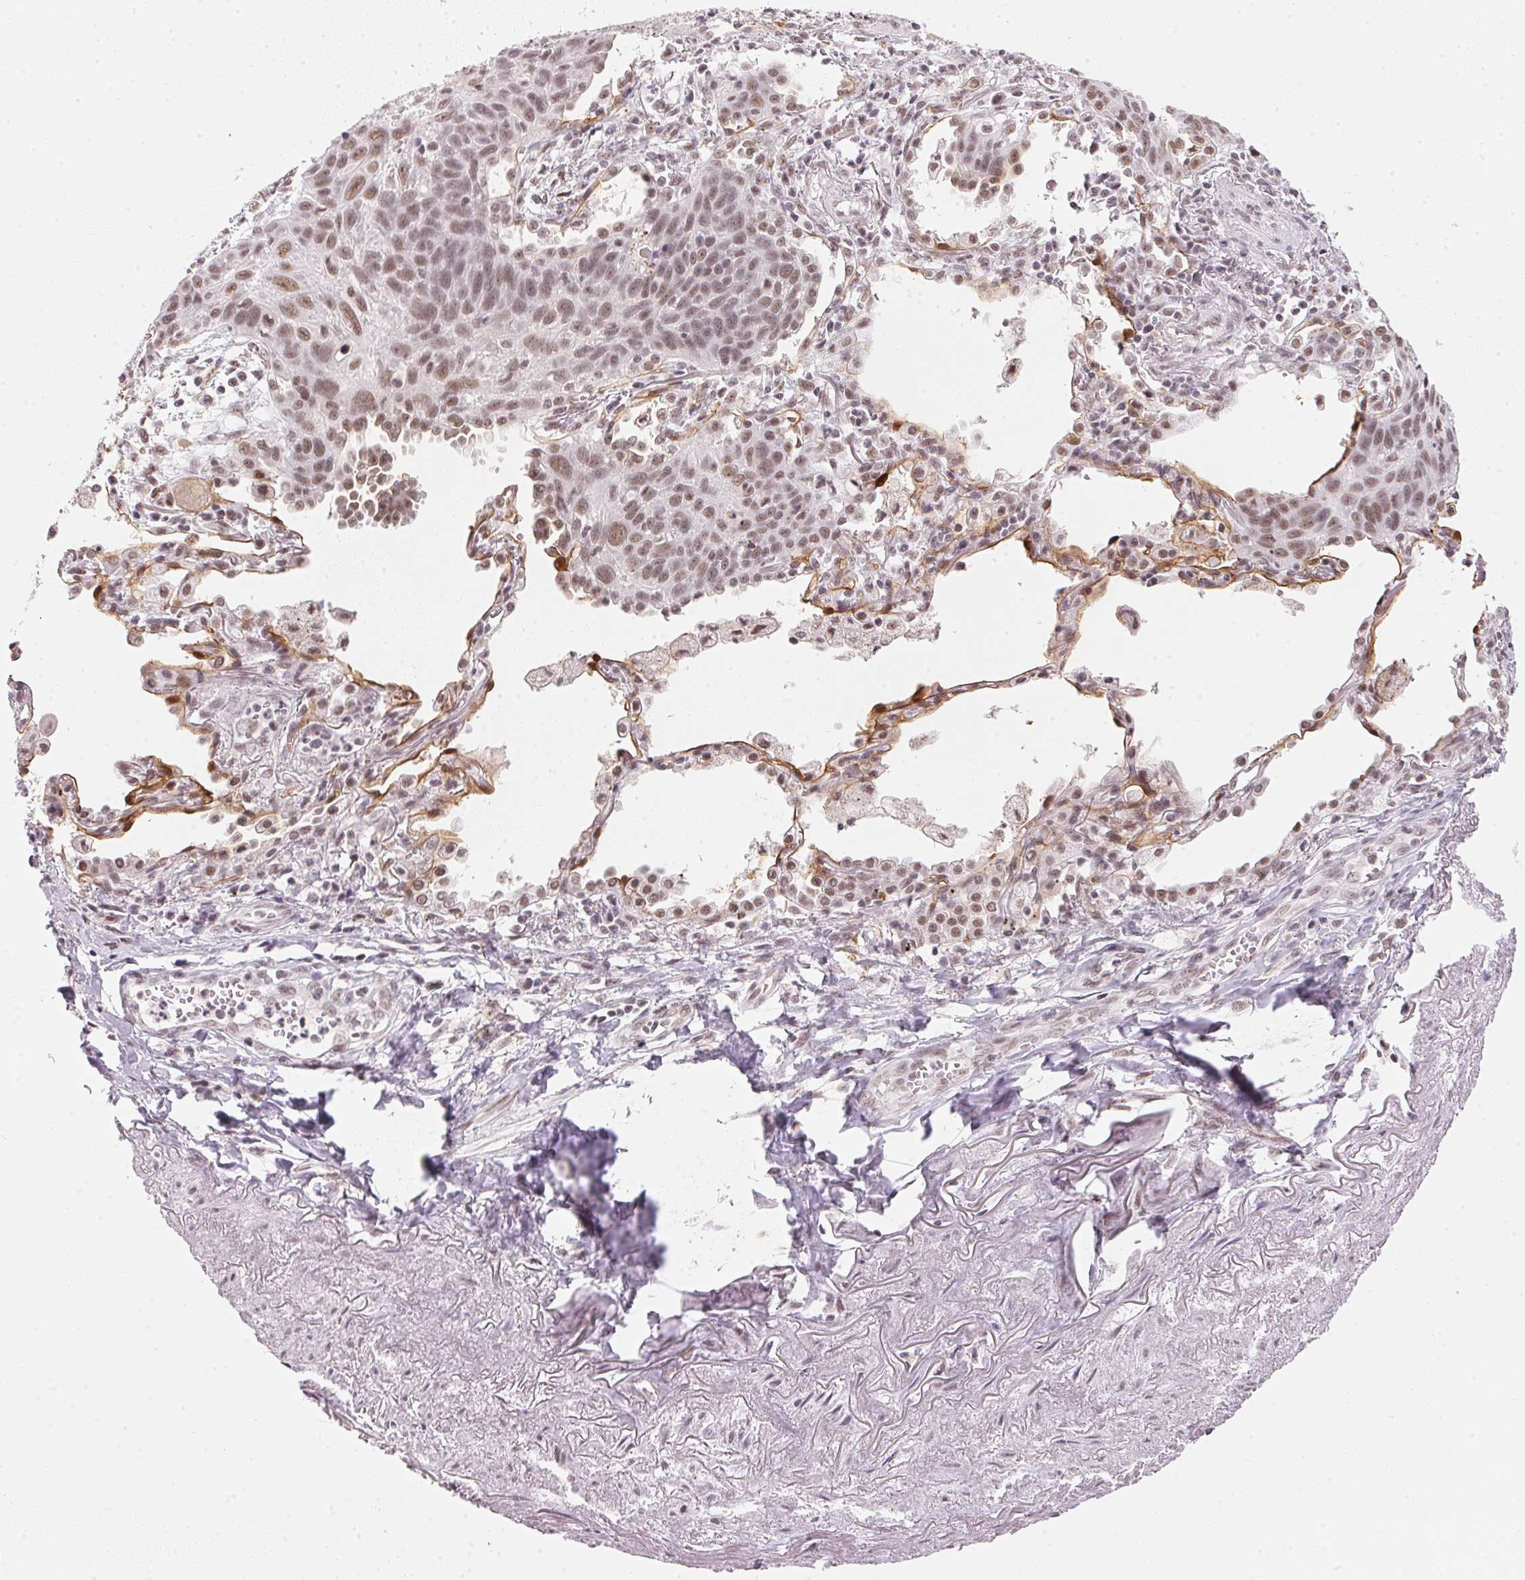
{"staining": {"intensity": "moderate", "quantity": ">75%", "location": "nuclear"}, "tissue": "lung cancer", "cell_type": "Tumor cells", "image_type": "cancer", "snomed": [{"axis": "morphology", "description": "Squamous cell carcinoma, NOS"}, {"axis": "topography", "description": "Lung"}], "caption": "Moderate nuclear protein positivity is appreciated in approximately >75% of tumor cells in squamous cell carcinoma (lung). (brown staining indicates protein expression, while blue staining denotes nuclei).", "gene": "SRSF7", "patient": {"sex": "male", "age": 71}}